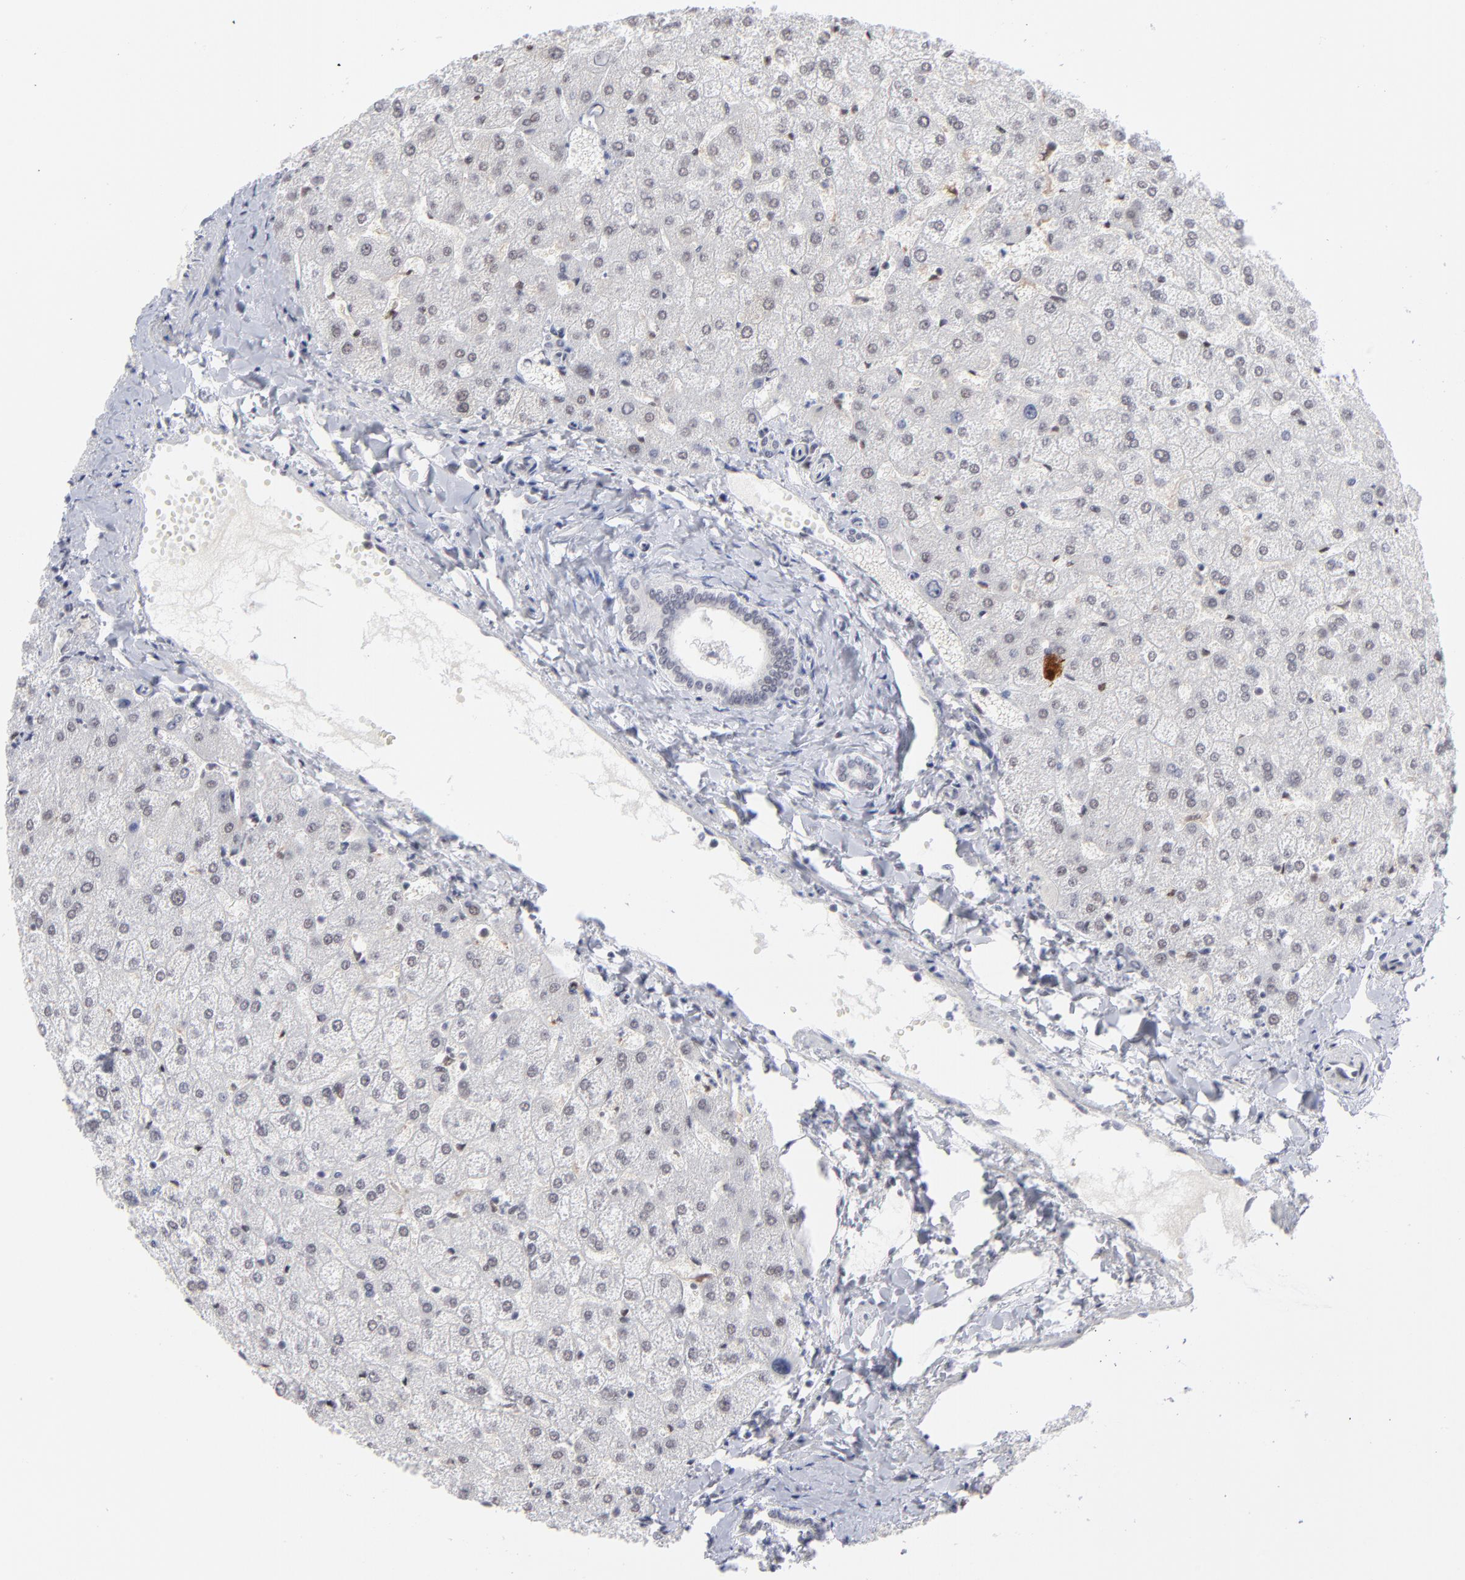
{"staining": {"intensity": "negative", "quantity": "none", "location": "none"}, "tissue": "liver", "cell_type": "Cholangiocytes", "image_type": "normal", "snomed": [{"axis": "morphology", "description": "Normal tissue, NOS"}, {"axis": "topography", "description": "Liver"}], "caption": "High power microscopy micrograph of an immunohistochemistry (IHC) micrograph of benign liver, revealing no significant expression in cholangiocytes.", "gene": "CCR2", "patient": {"sex": "female", "age": 32}}